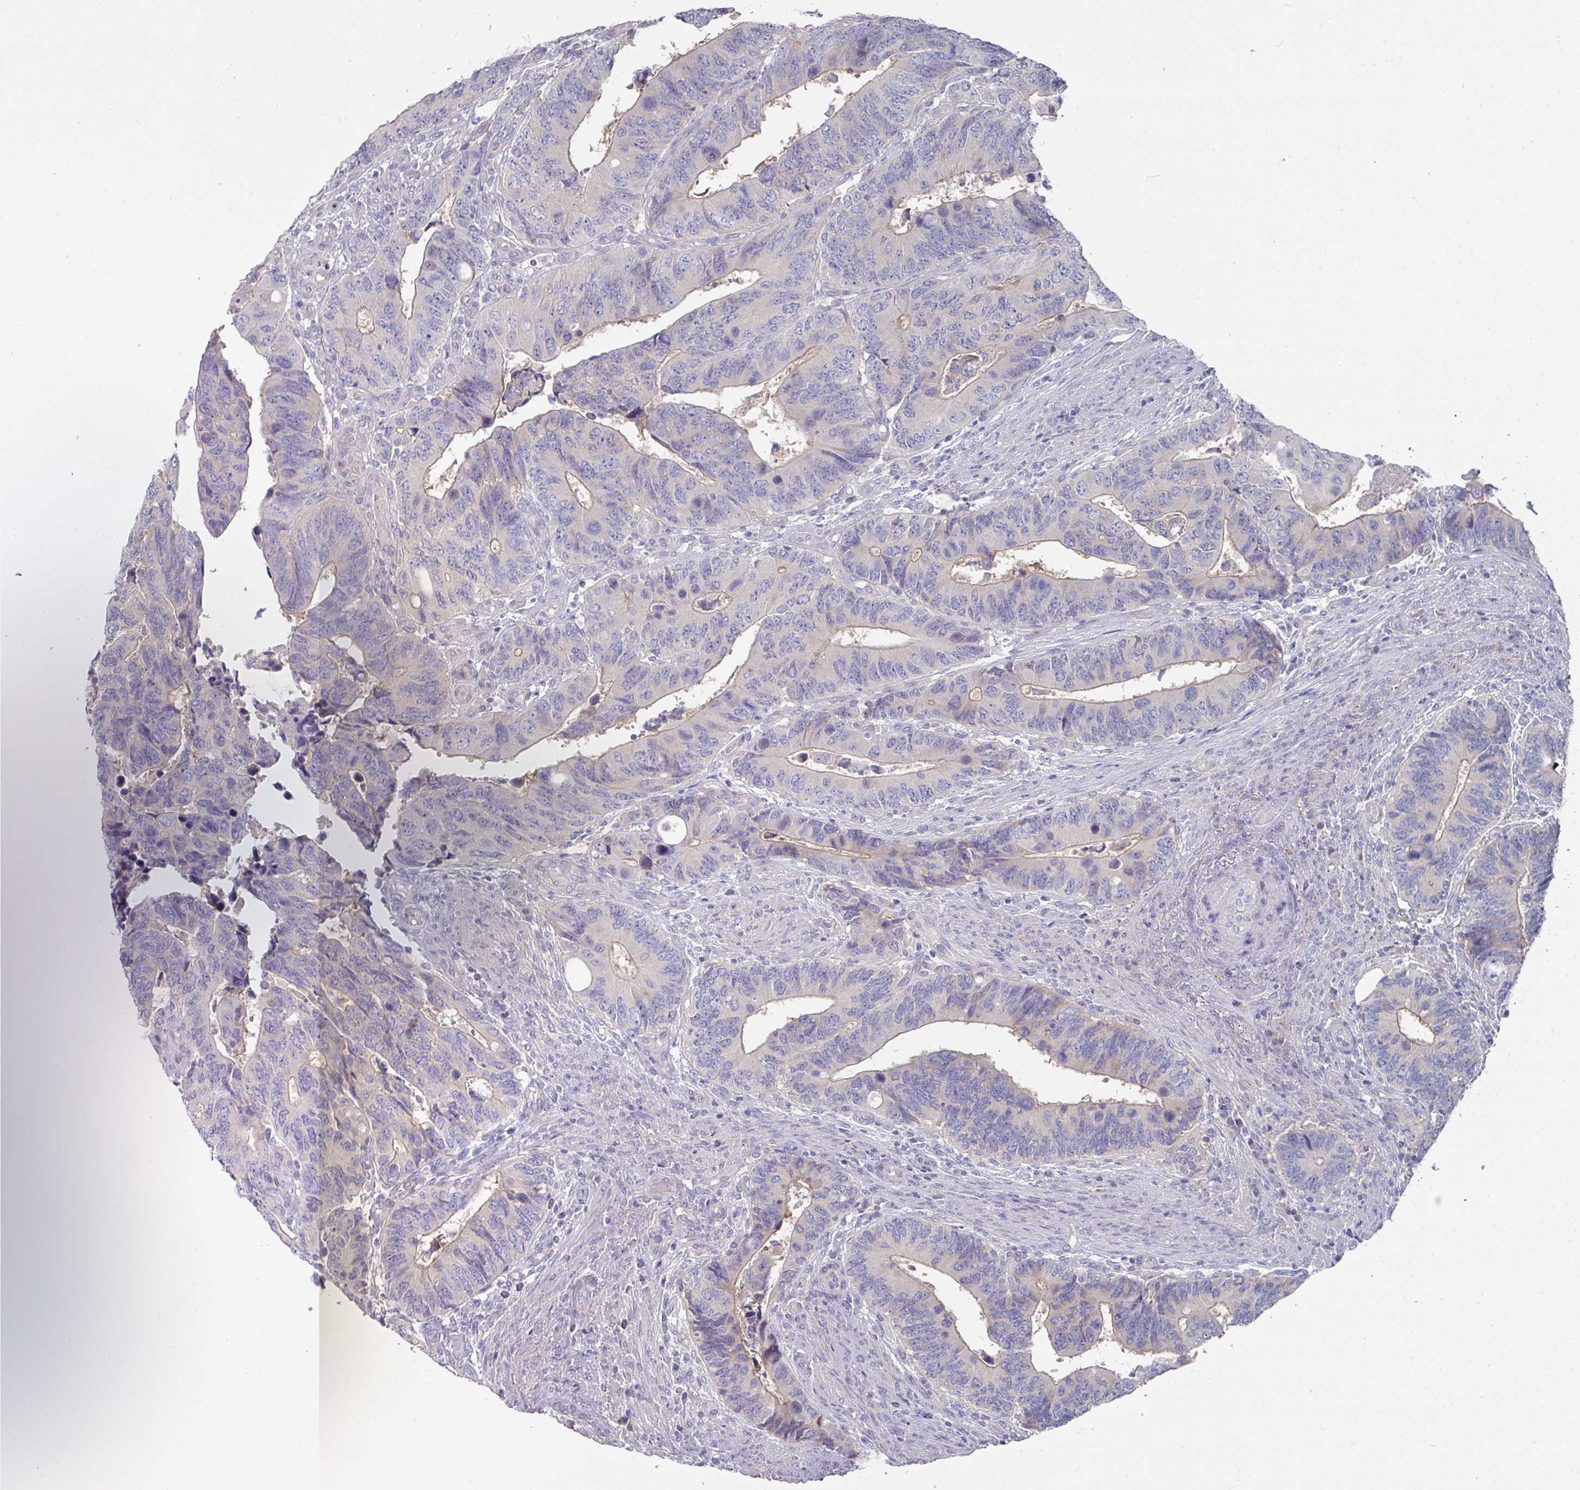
{"staining": {"intensity": "negative", "quantity": "none", "location": "none"}, "tissue": "colorectal cancer", "cell_type": "Tumor cells", "image_type": "cancer", "snomed": [{"axis": "morphology", "description": "Adenocarcinoma, NOS"}, {"axis": "topography", "description": "Colon"}], "caption": "This is an immunohistochemistry (IHC) image of colorectal adenocarcinoma. There is no positivity in tumor cells.", "gene": "NT5C1A", "patient": {"sex": "male", "age": 87}}